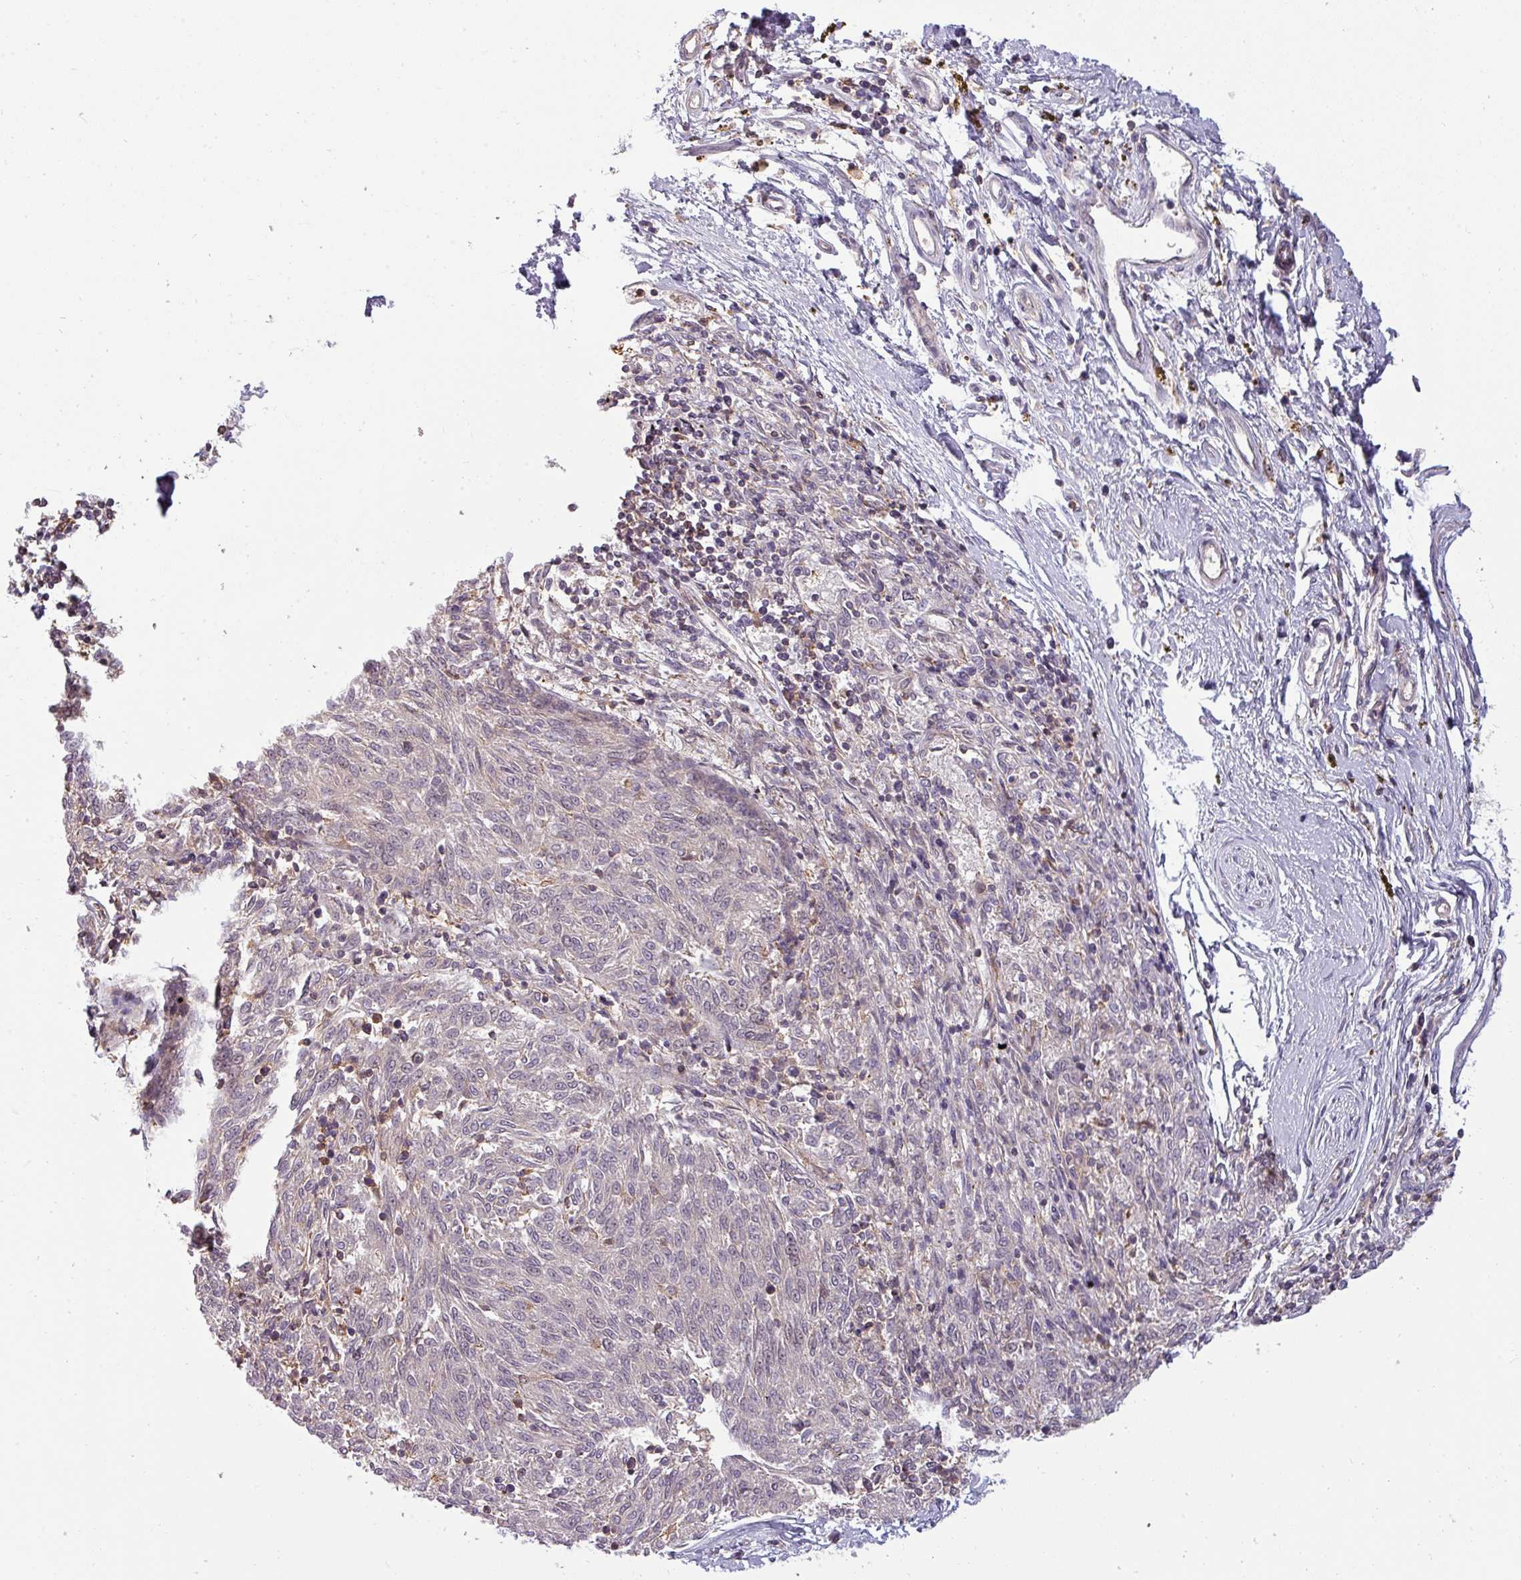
{"staining": {"intensity": "negative", "quantity": "none", "location": "none"}, "tissue": "melanoma", "cell_type": "Tumor cells", "image_type": "cancer", "snomed": [{"axis": "morphology", "description": "Malignant melanoma, NOS"}, {"axis": "topography", "description": "Skin"}], "caption": "Immunohistochemical staining of human melanoma displays no significant expression in tumor cells.", "gene": "ZNF835", "patient": {"sex": "female", "age": 72}}